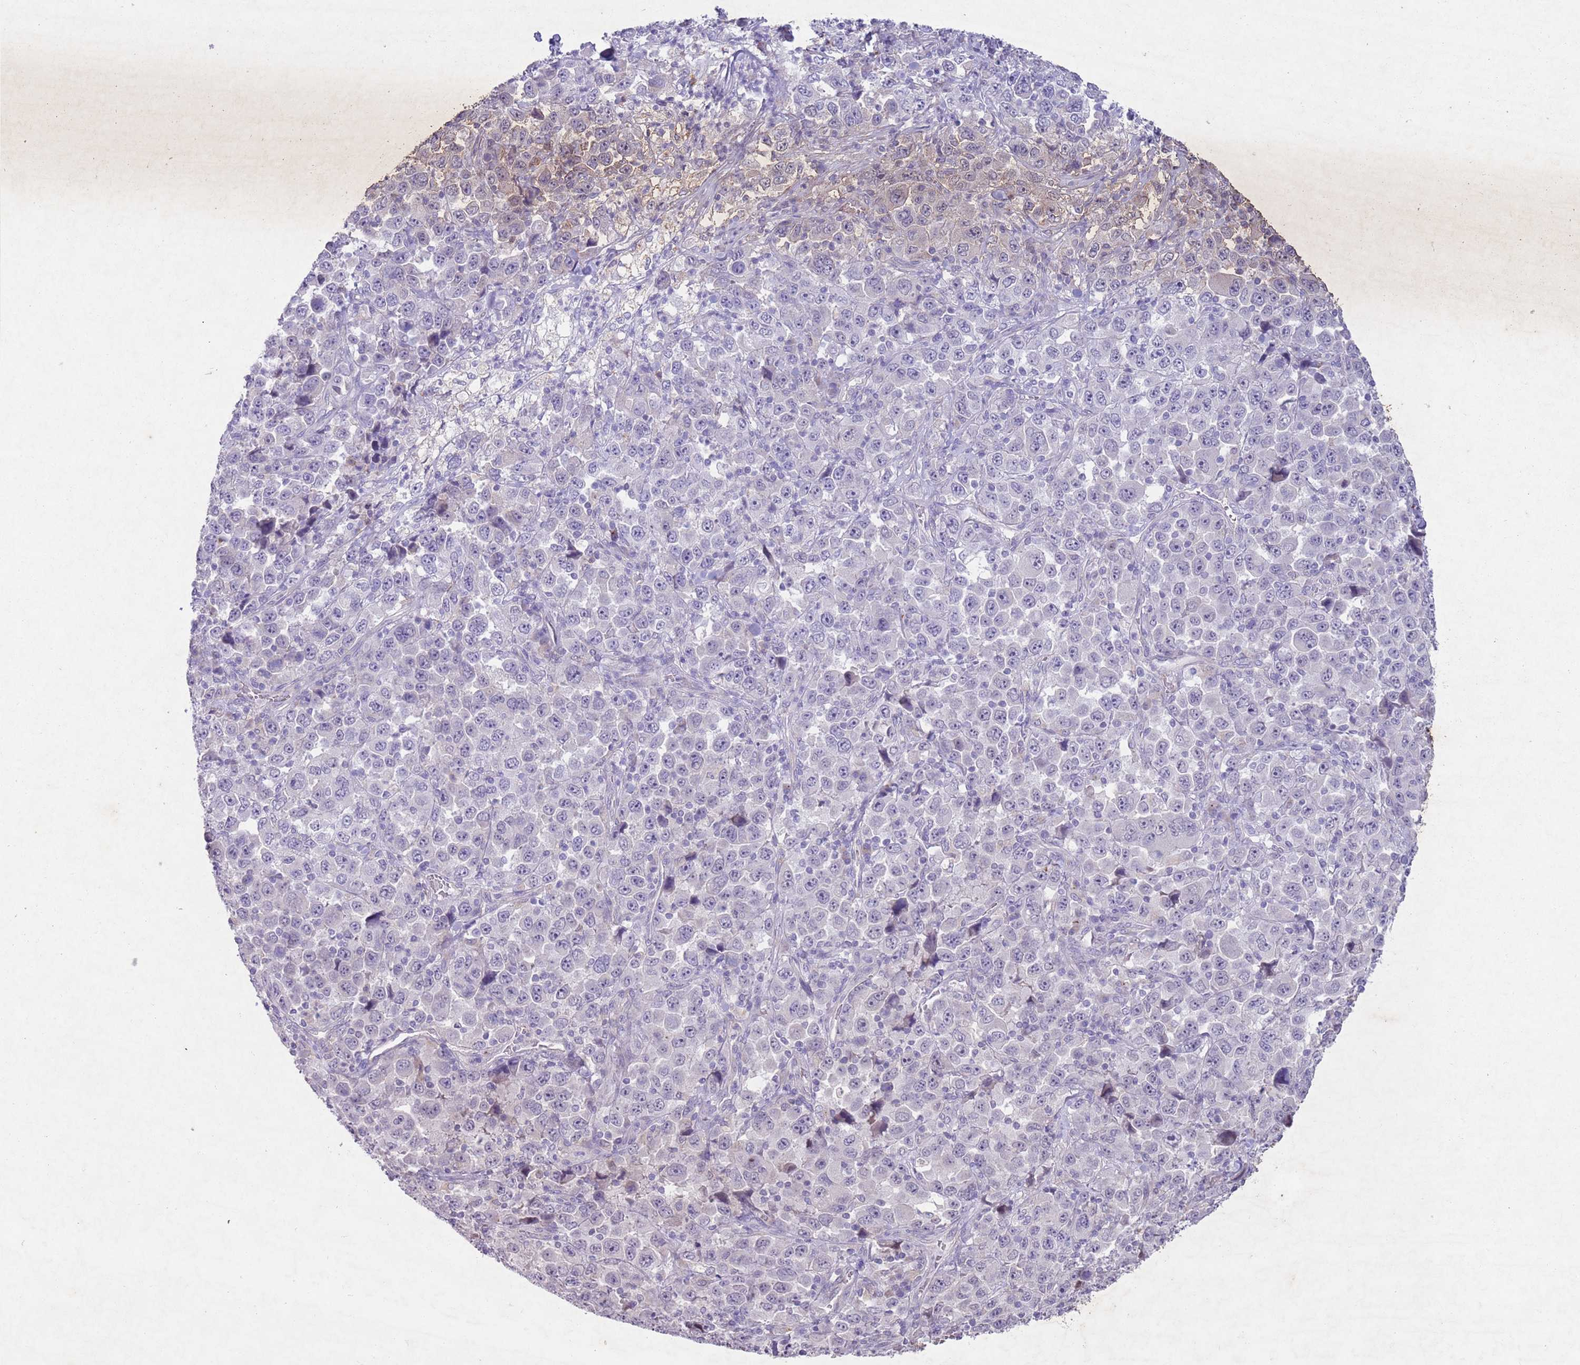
{"staining": {"intensity": "negative", "quantity": "none", "location": "none"}, "tissue": "stomach cancer", "cell_type": "Tumor cells", "image_type": "cancer", "snomed": [{"axis": "morphology", "description": "Normal tissue, NOS"}, {"axis": "morphology", "description": "Adenocarcinoma, NOS"}, {"axis": "topography", "description": "Stomach, upper"}, {"axis": "topography", "description": "Stomach"}], "caption": "DAB (3,3'-diaminobenzidine) immunohistochemical staining of human stomach adenocarcinoma reveals no significant positivity in tumor cells. (Brightfield microscopy of DAB IHC at high magnification).", "gene": "CCNI", "patient": {"sex": "male", "age": 59}}